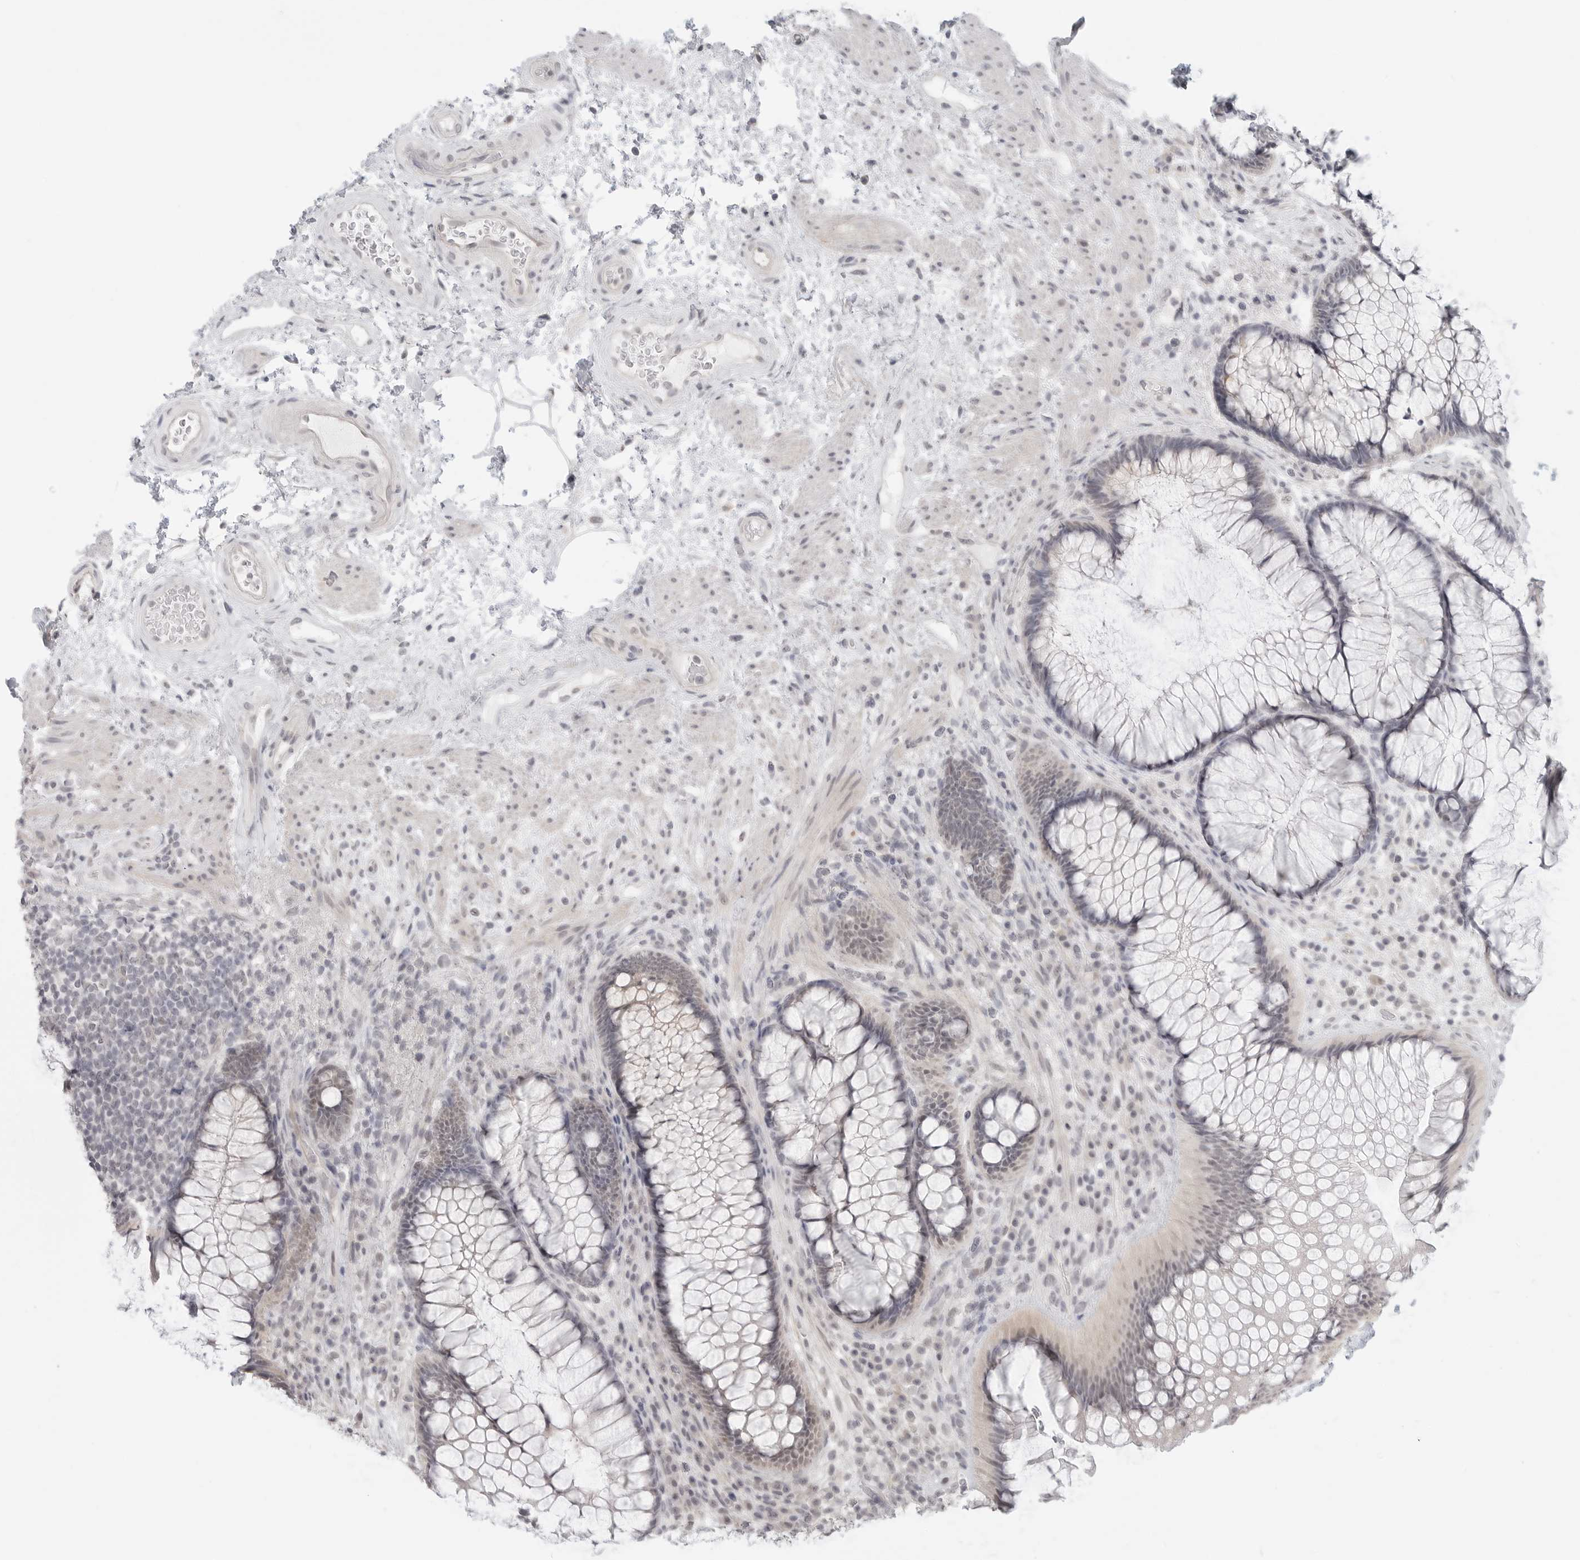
{"staining": {"intensity": "weak", "quantity": "<25%", "location": "nuclear"}, "tissue": "rectum", "cell_type": "Glandular cells", "image_type": "normal", "snomed": [{"axis": "morphology", "description": "Normal tissue, NOS"}, {"axis": "topography", "description": "Rectum"}], "caption": "Immunohistochemistry of unremarkable rectum demonstrates no staining in glandular cells. (DAB immunohistochemistry (IHC), high magnification).", "gene": "KLK11", "patient": {"sex": "male", "age": 51}}